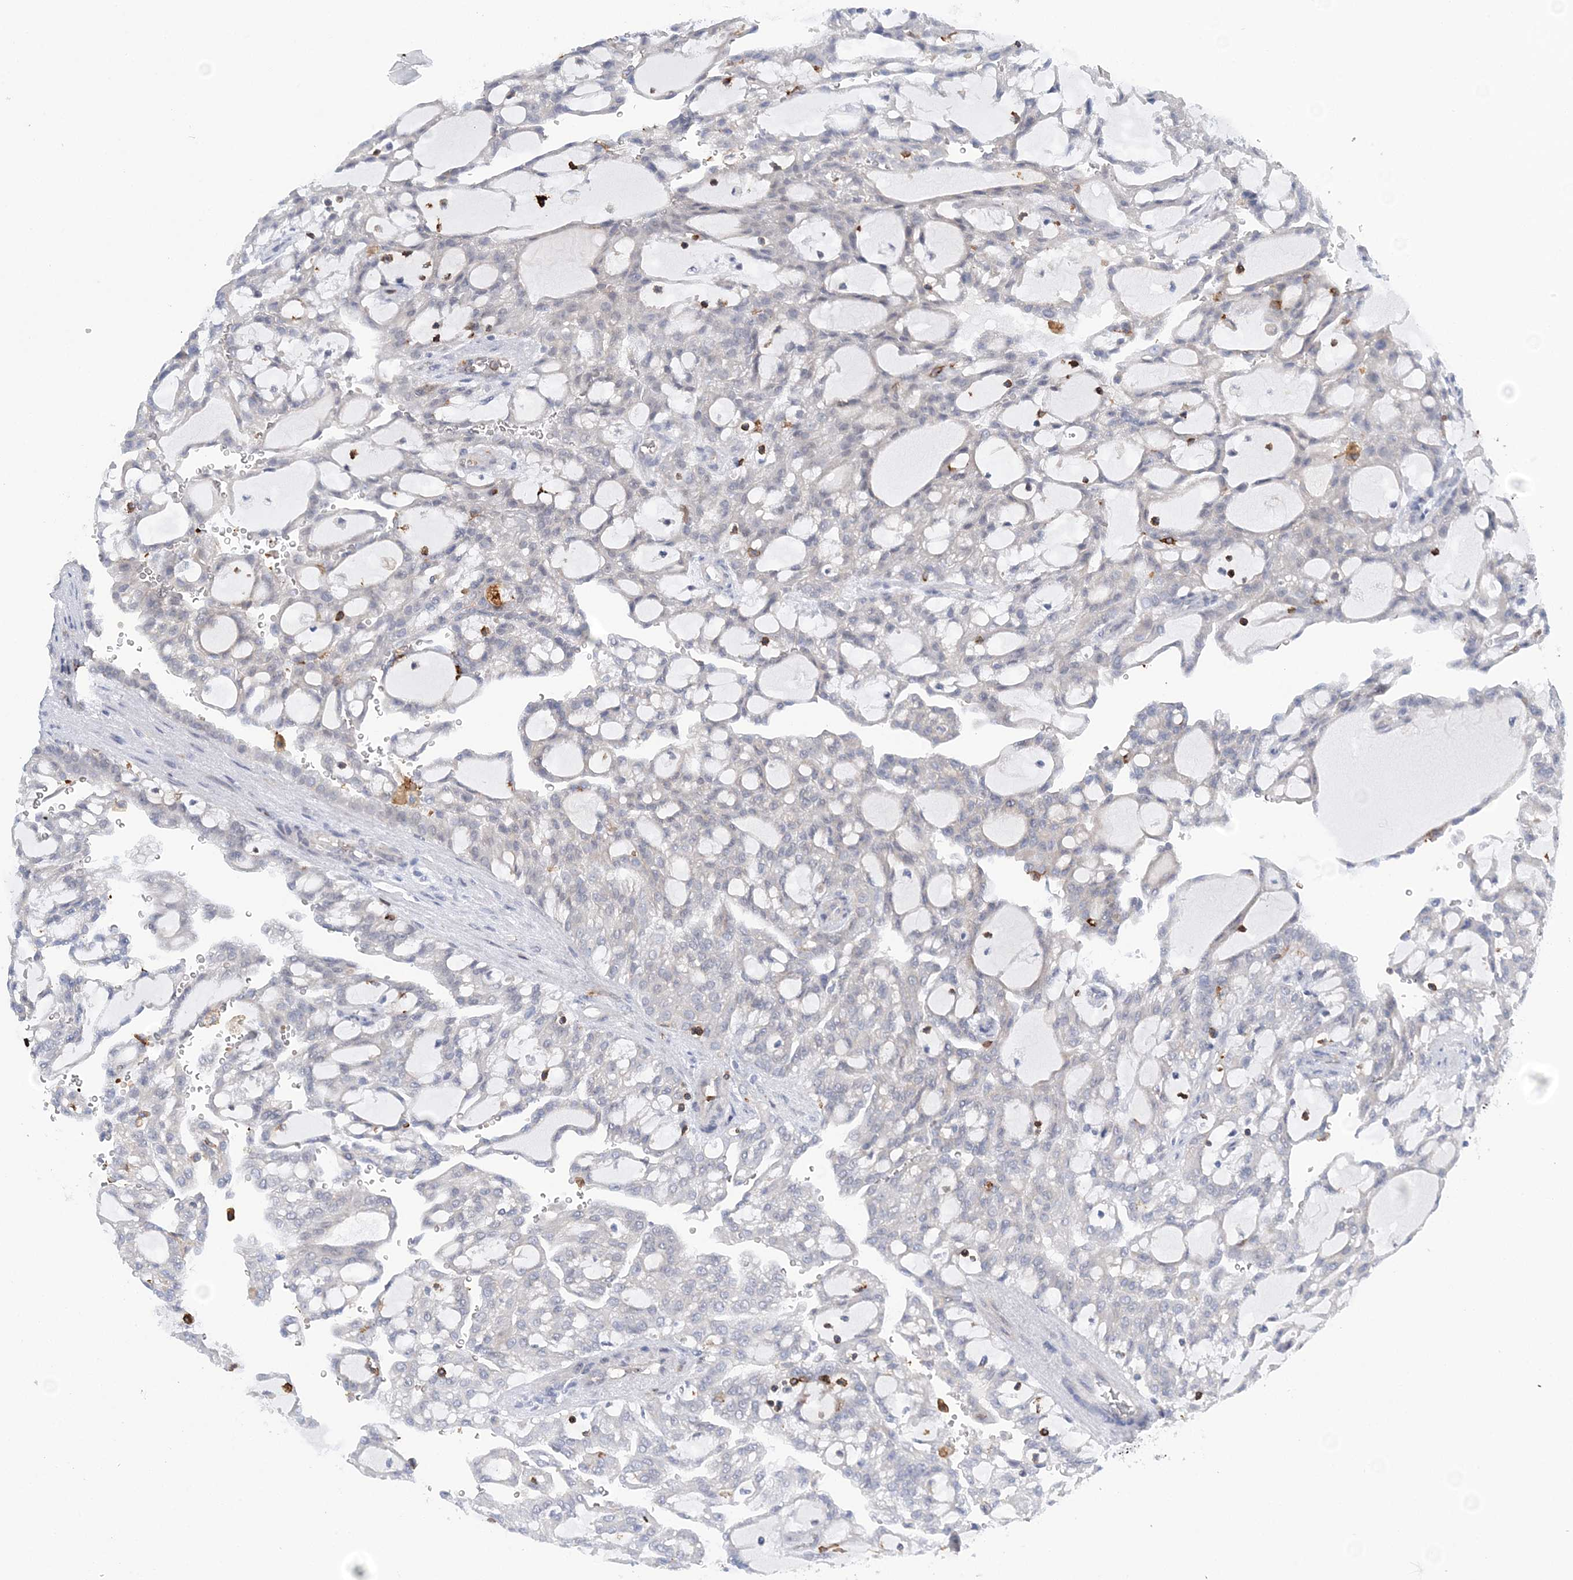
{"staining": {"intensity": "negative", "quantity": "none", "location": "none"}, "tissue": "renal cancer", "cell_type": "Tumor cells", "image_type": "cancer", "snomed": [{"axis": "morphology", "description": "Adenocarcinoma, NOS"}, {"axis": "topography", "description": "Kidney"}], "caption": "This histopathology image is of renal cancer stained with immunohistochemistry to label a protein in brown with the nuclei are counter-stained blue. There is no expression in tumor cells. (Brightfield microscopy of DAB (3,3'-diaminobenzidine) immunohistochemistry at high magnification).", "gene": "PRMT9", "patient": {"sex": "male", "age": 63}}